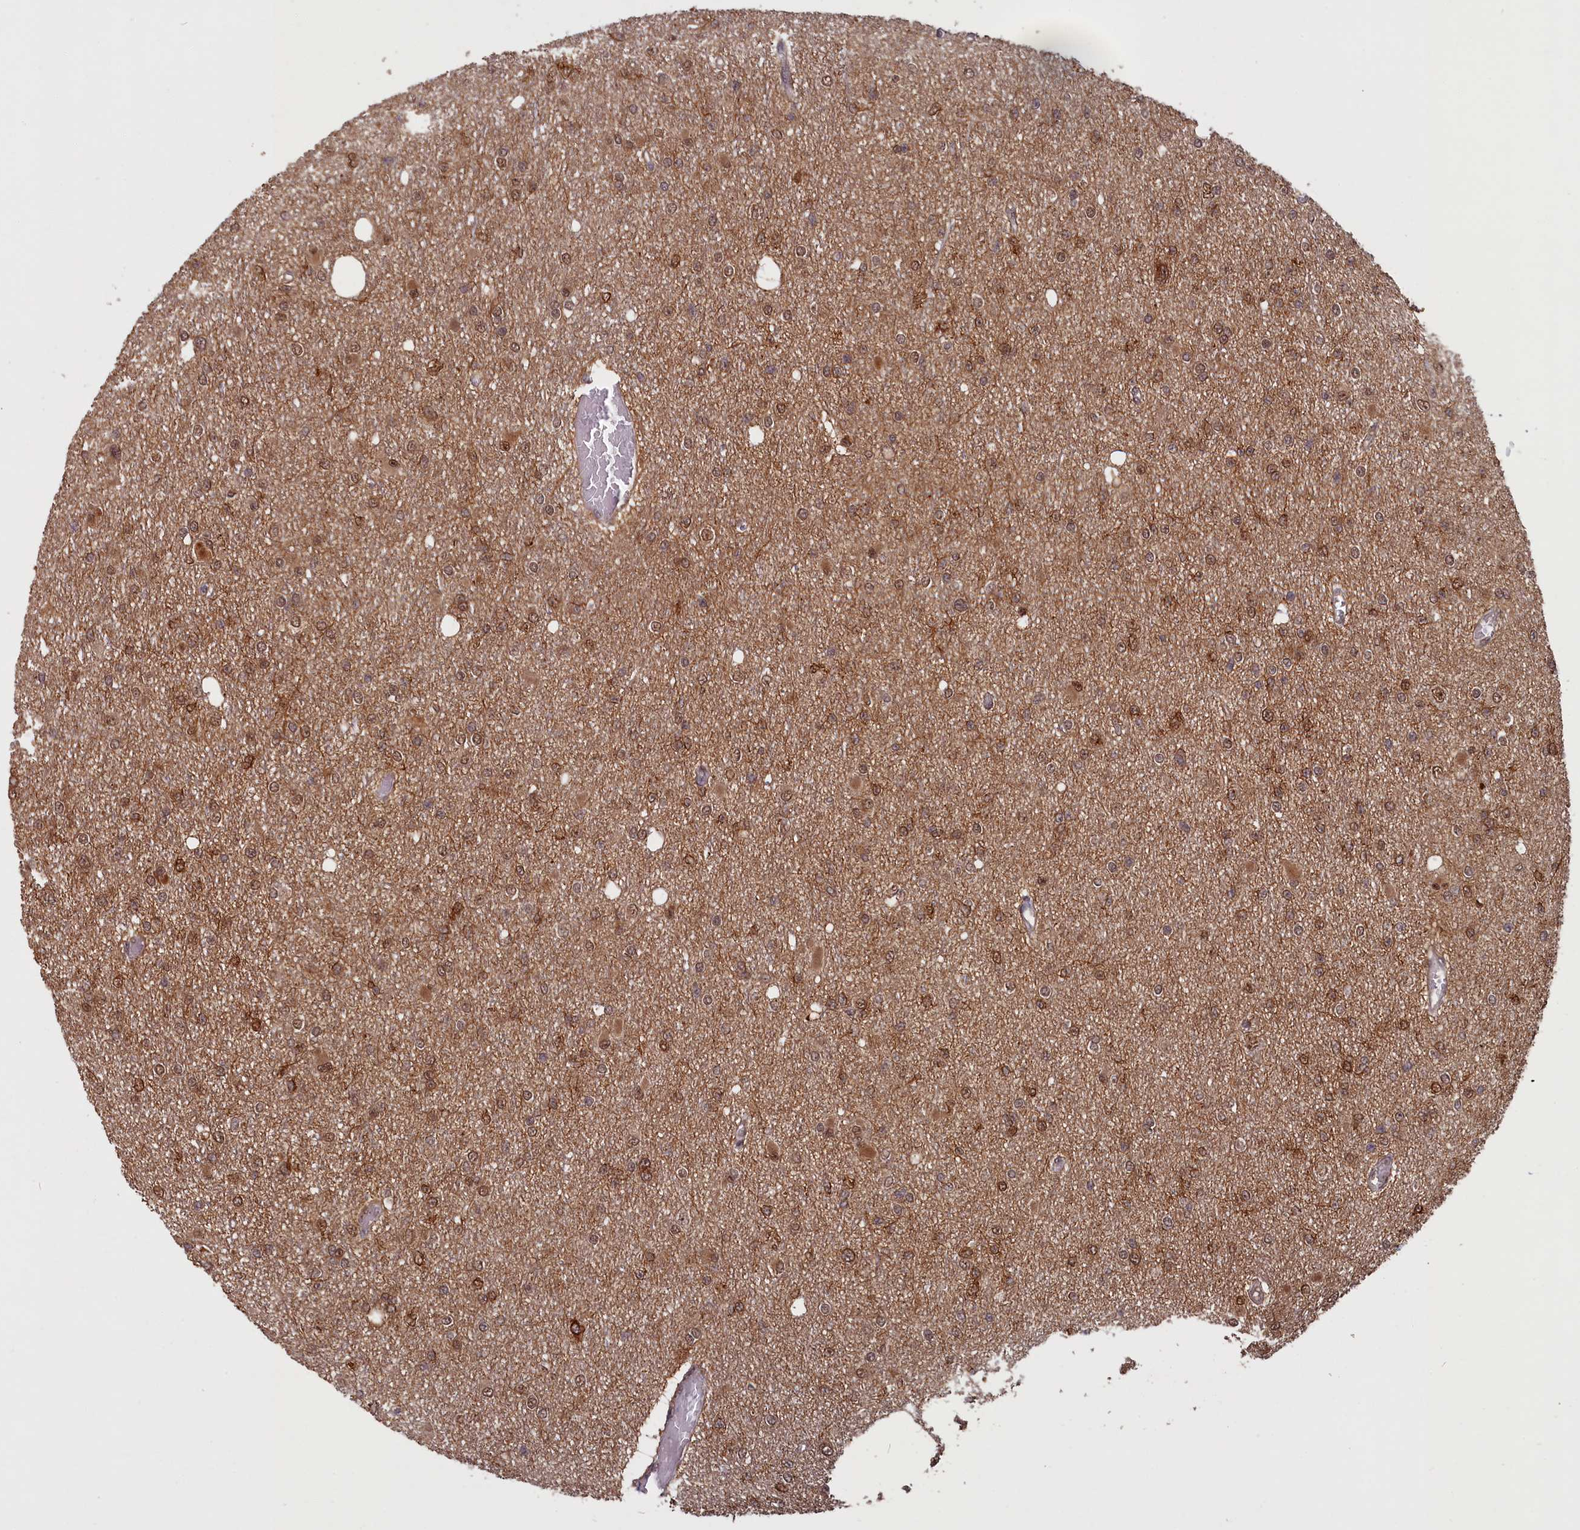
{"staining": {"intensity": "moderate", "quantity": ">75%", "location": "cytoplasmic/membranous,nuclear"}, "tissue": "glioma", "cell_type": "Tumor cells", "image_type": "cancer", "snomed": [{"axis": "morphology", "description": "Glioma, malignant, Low grade"}, {"axis": "topography", "description": "Brain"}], "caption": "Human malignant glioma (low-grade) stained with a protein marker demonstrates moderate staining in tumor cells.", "gene": "HIF3A", "patient": {"sex": "female", "age": 22}}